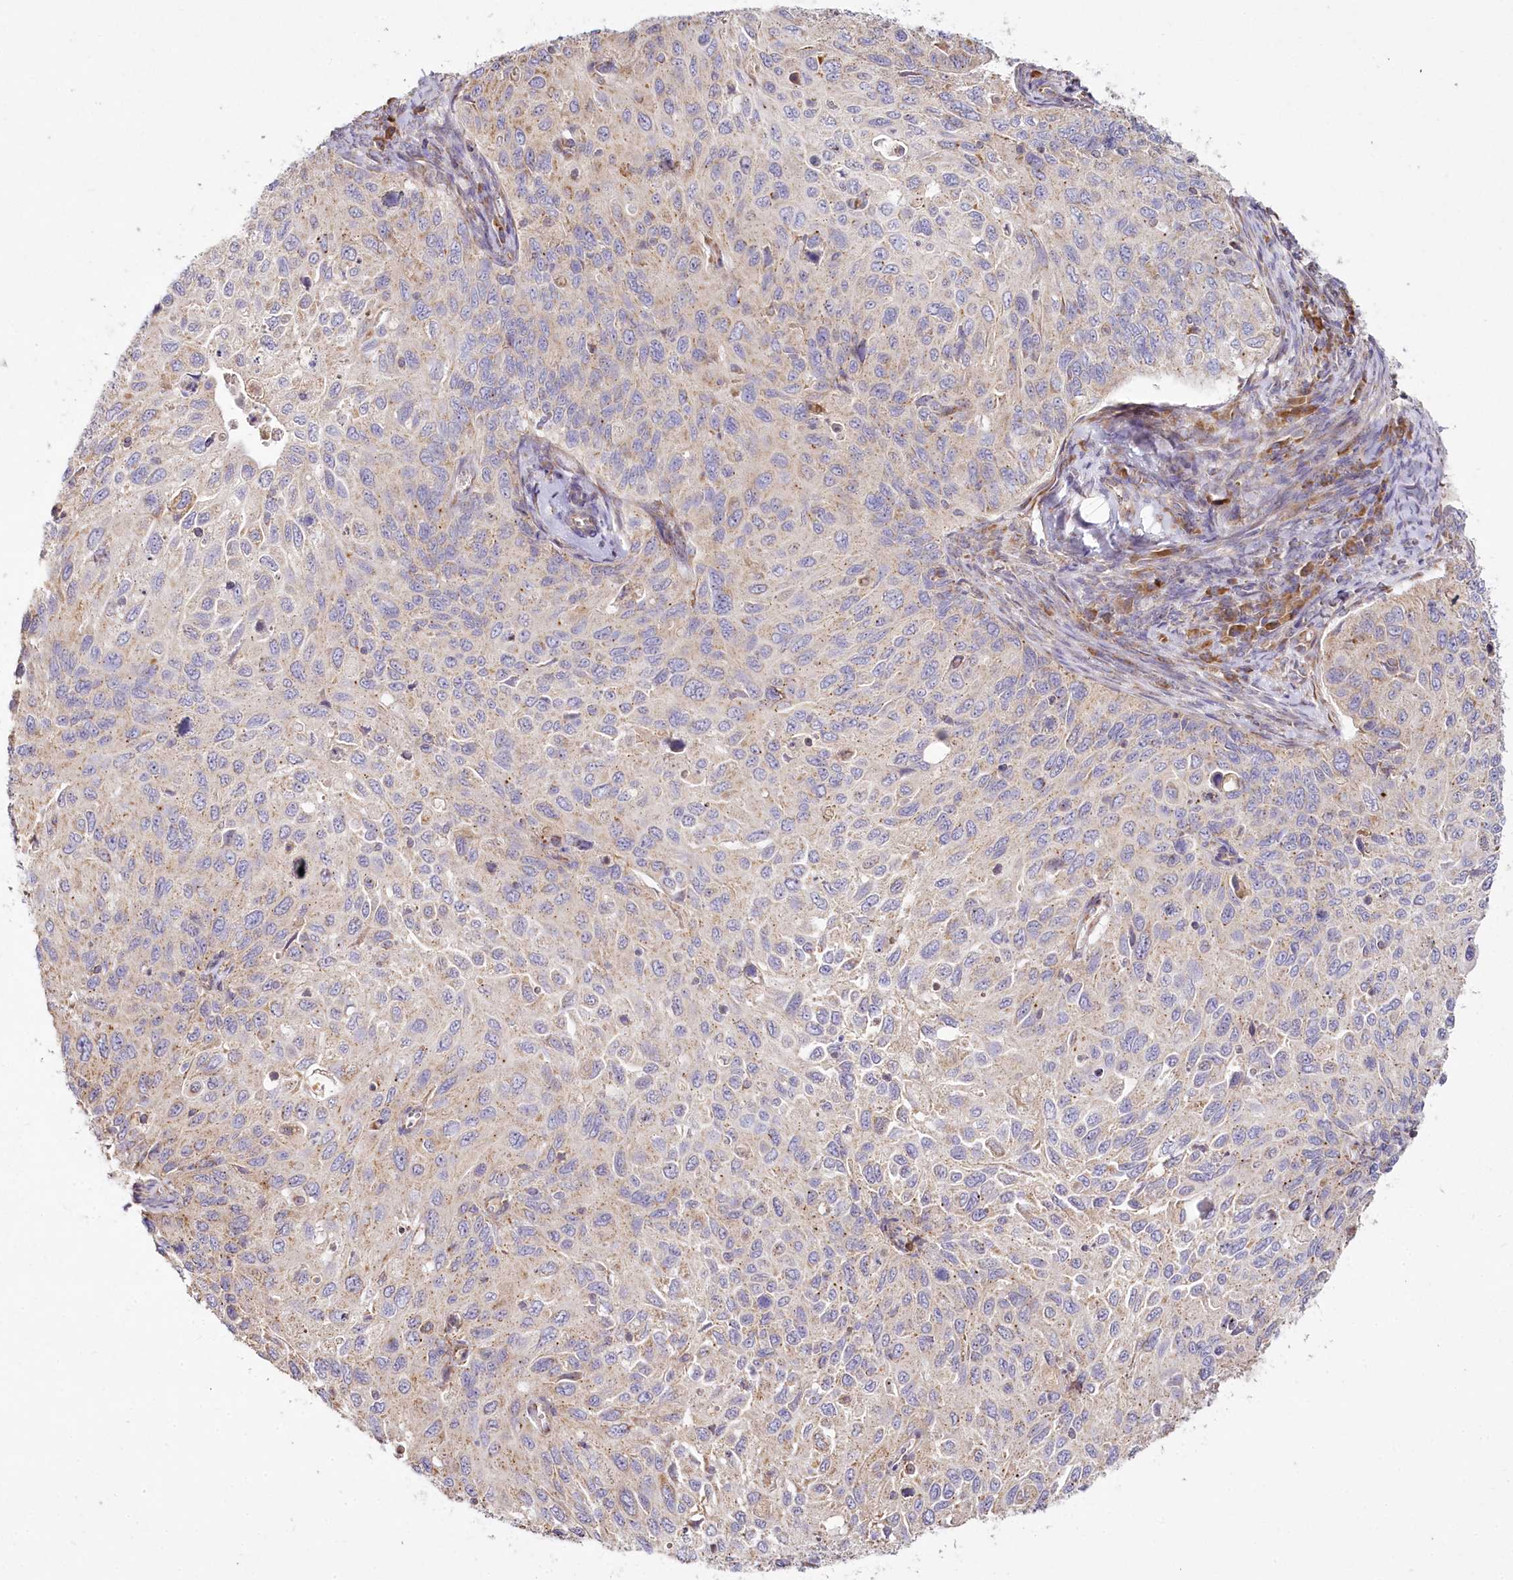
{"staining": {"intensity": "weak", "quantity": "<25%", "location": "cytoplasmic/membranous"}, "tissue": "cervical cancer", "cell_type": "Tumor cells", "image_type": "cancer", "snomed": [{"axis": "morphology", "description": "Squamous cell carcinoma, NOS"}, {"axis": "topography", "description": "Cervix"}], "caption": "A high-resolution image shows immunohistochemistry staining of cervical squamous cell carcinoma, which demonstrates no significant positivity in tumor cells. (DAB (3,3'-diaminobenzidine) immunohistochemistry (IHC) with hematoxylin counter stain).", "gene": "ACOX2", "patient": {"sex": "female", "age": 70}}